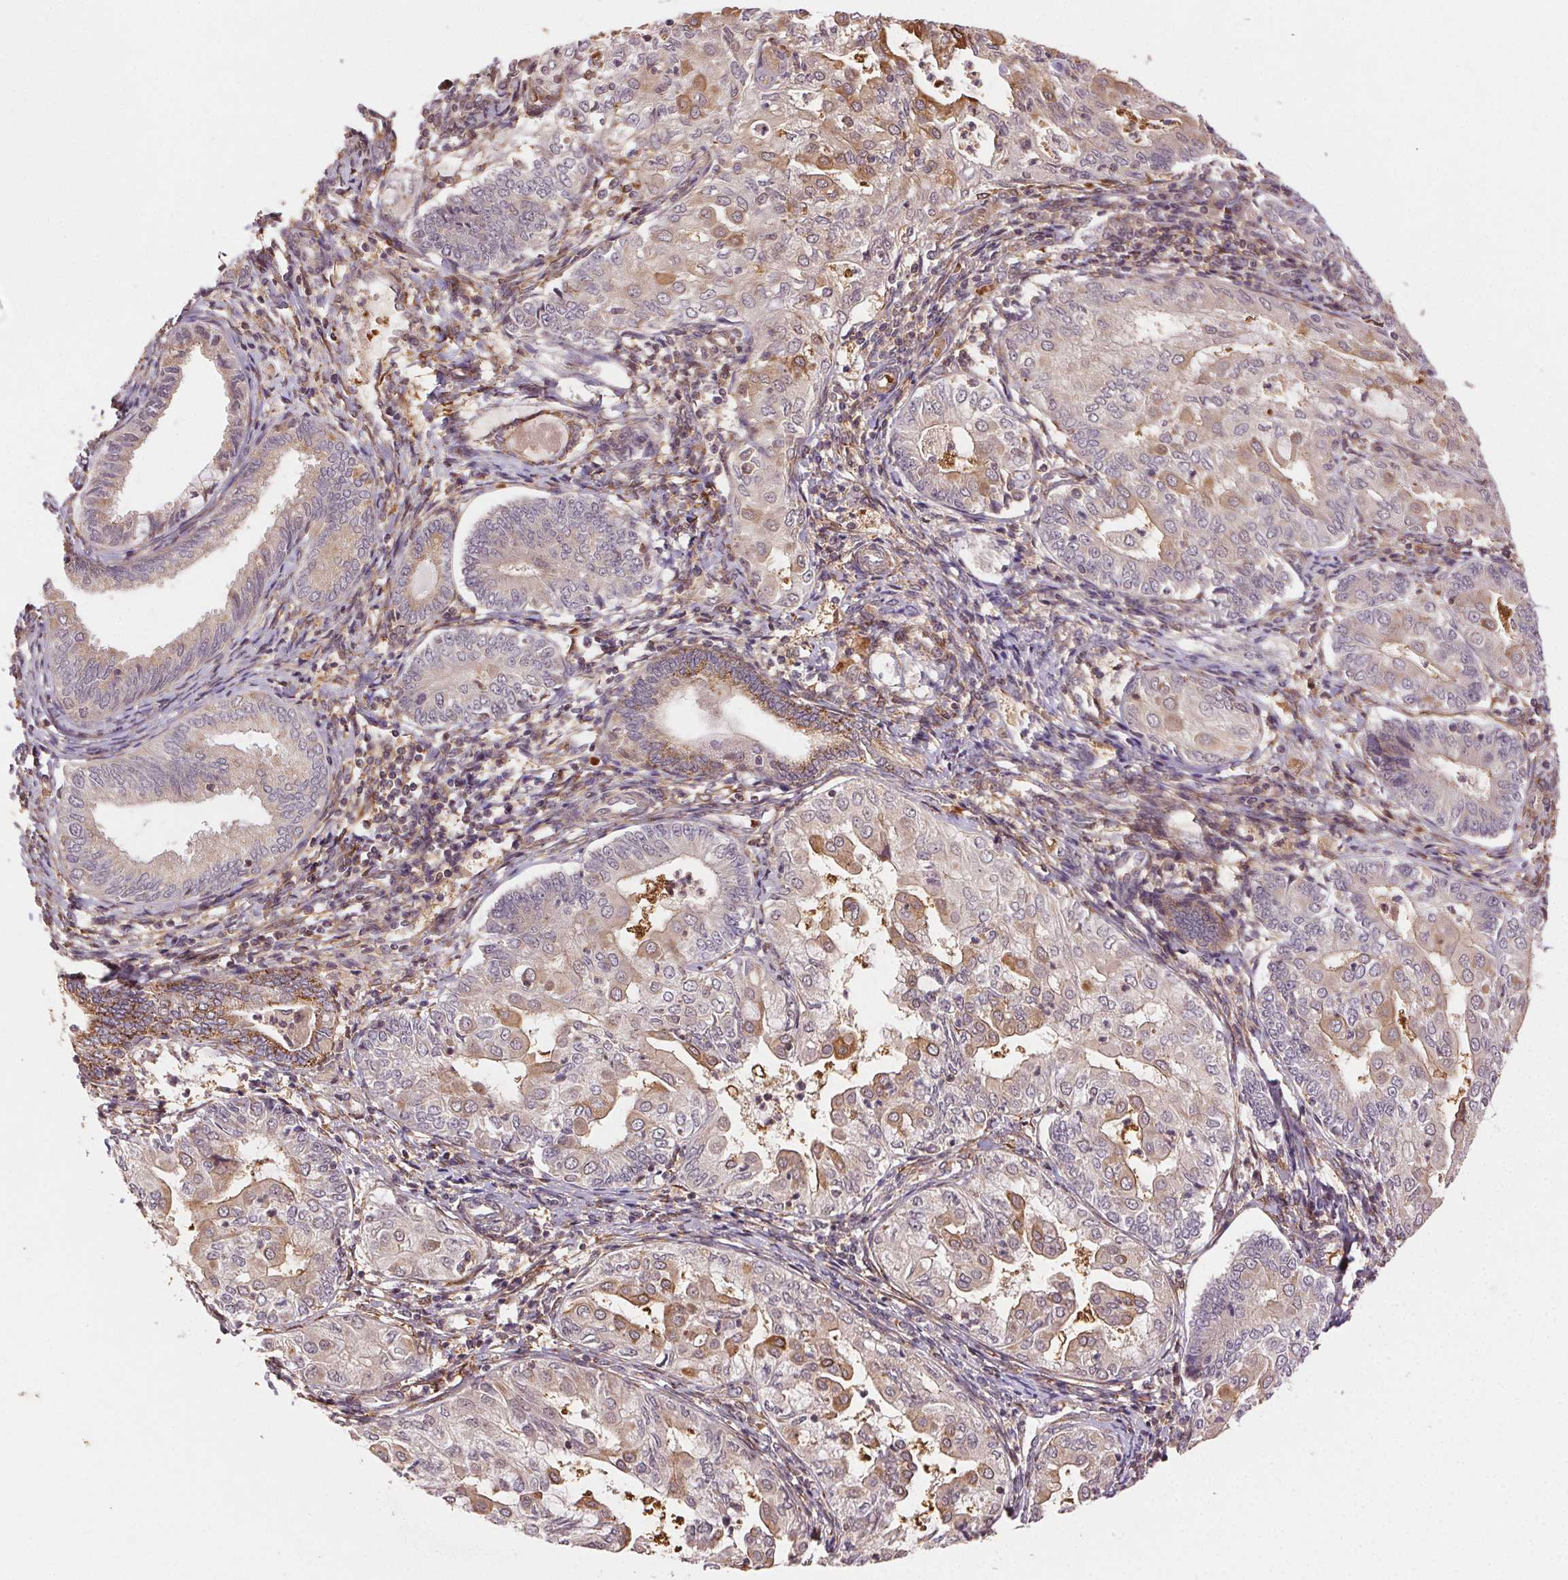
{"staining": {"intensity": "moderate", "quantity": "<25%", "location": "cytoplasmic/membranous"}, "tissue": "endometrial cancer", "cell_type": "Tumor cells", "image_type": "cancer", "snomed": [{"axis": "morphology", "description": "Adenocarcinoma, NOS"}, {"axis": "topography", "description": "Endometrium"}], "caption": "High-magnification brightfield microscopy of adenocarcinoma (endometrial) stained with DAB (3,3'-diaminobenzidine) (brown) and counterstained with hematoxylin (blue). tumor cells exhibit moderate cytoplasmic/membranous staining is present in about<25% of cells. (brown staining indicates protein expression, while blue staining denotes nuclei).", "gene": "KLHL15", "patient": {"sex": "female", "age": 68}}